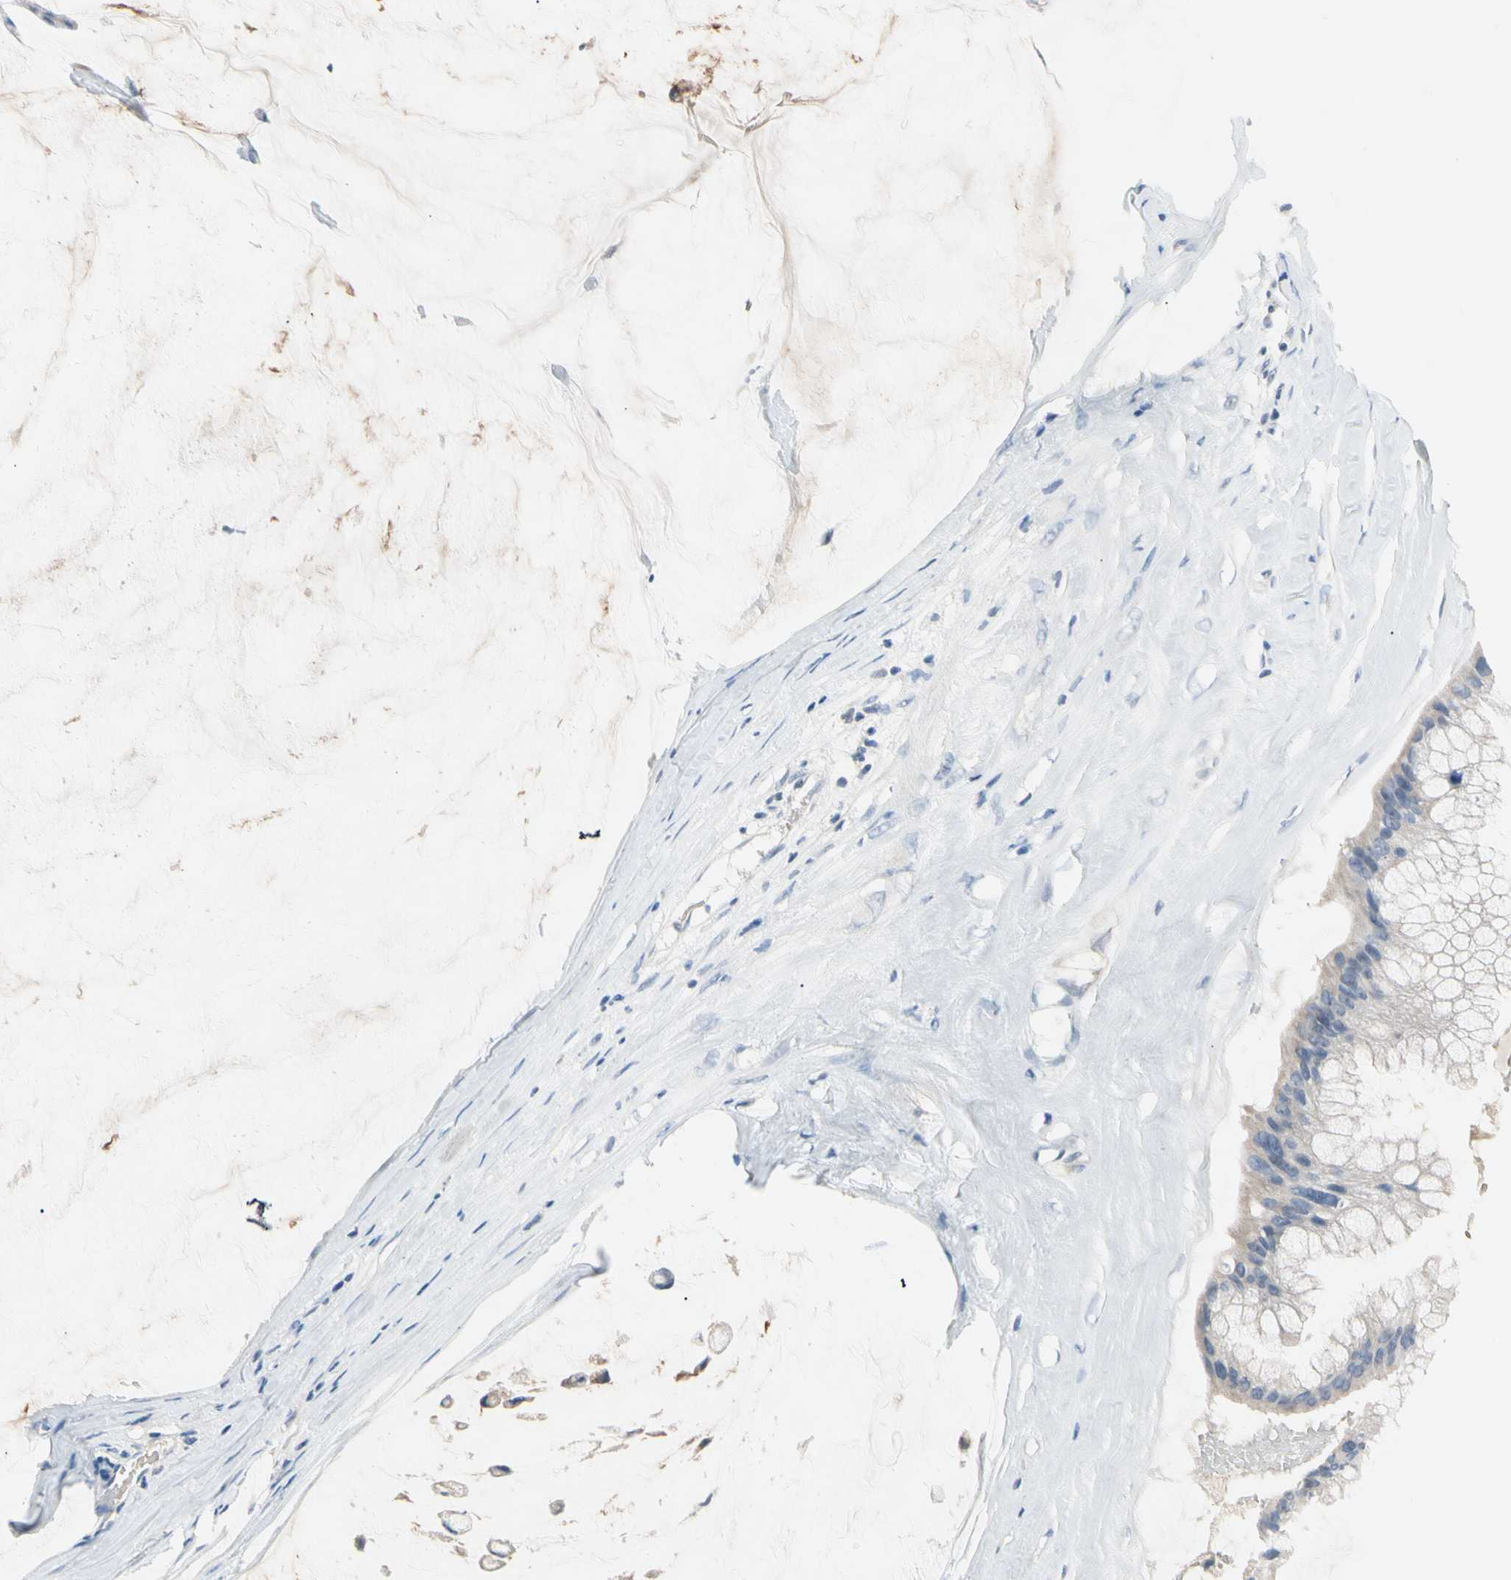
{"staining": {"intensity": "negative", "quantity": "none", "location": "none"}, "tissue": "ovarian cancer", "cell_type": "Tumor cells", "image_type": "cancer", "snomed": [{"axis": "morphology", "description": "Cystadenocarcinoma, mucinous, NOS"}, {"axis": "topography", "description": "Ovary"}], "caption": "Tumor cells are negative for brown protein staining in ovarian mucinous cystadenocarcinoma. (Stains: DAB immunohistochemistry with hematoxylin counter stain, Microscopy: brightfield microscopy at high magnification).", "gene": "MARK1", "patient": {"sex": "female", "age": 39}}